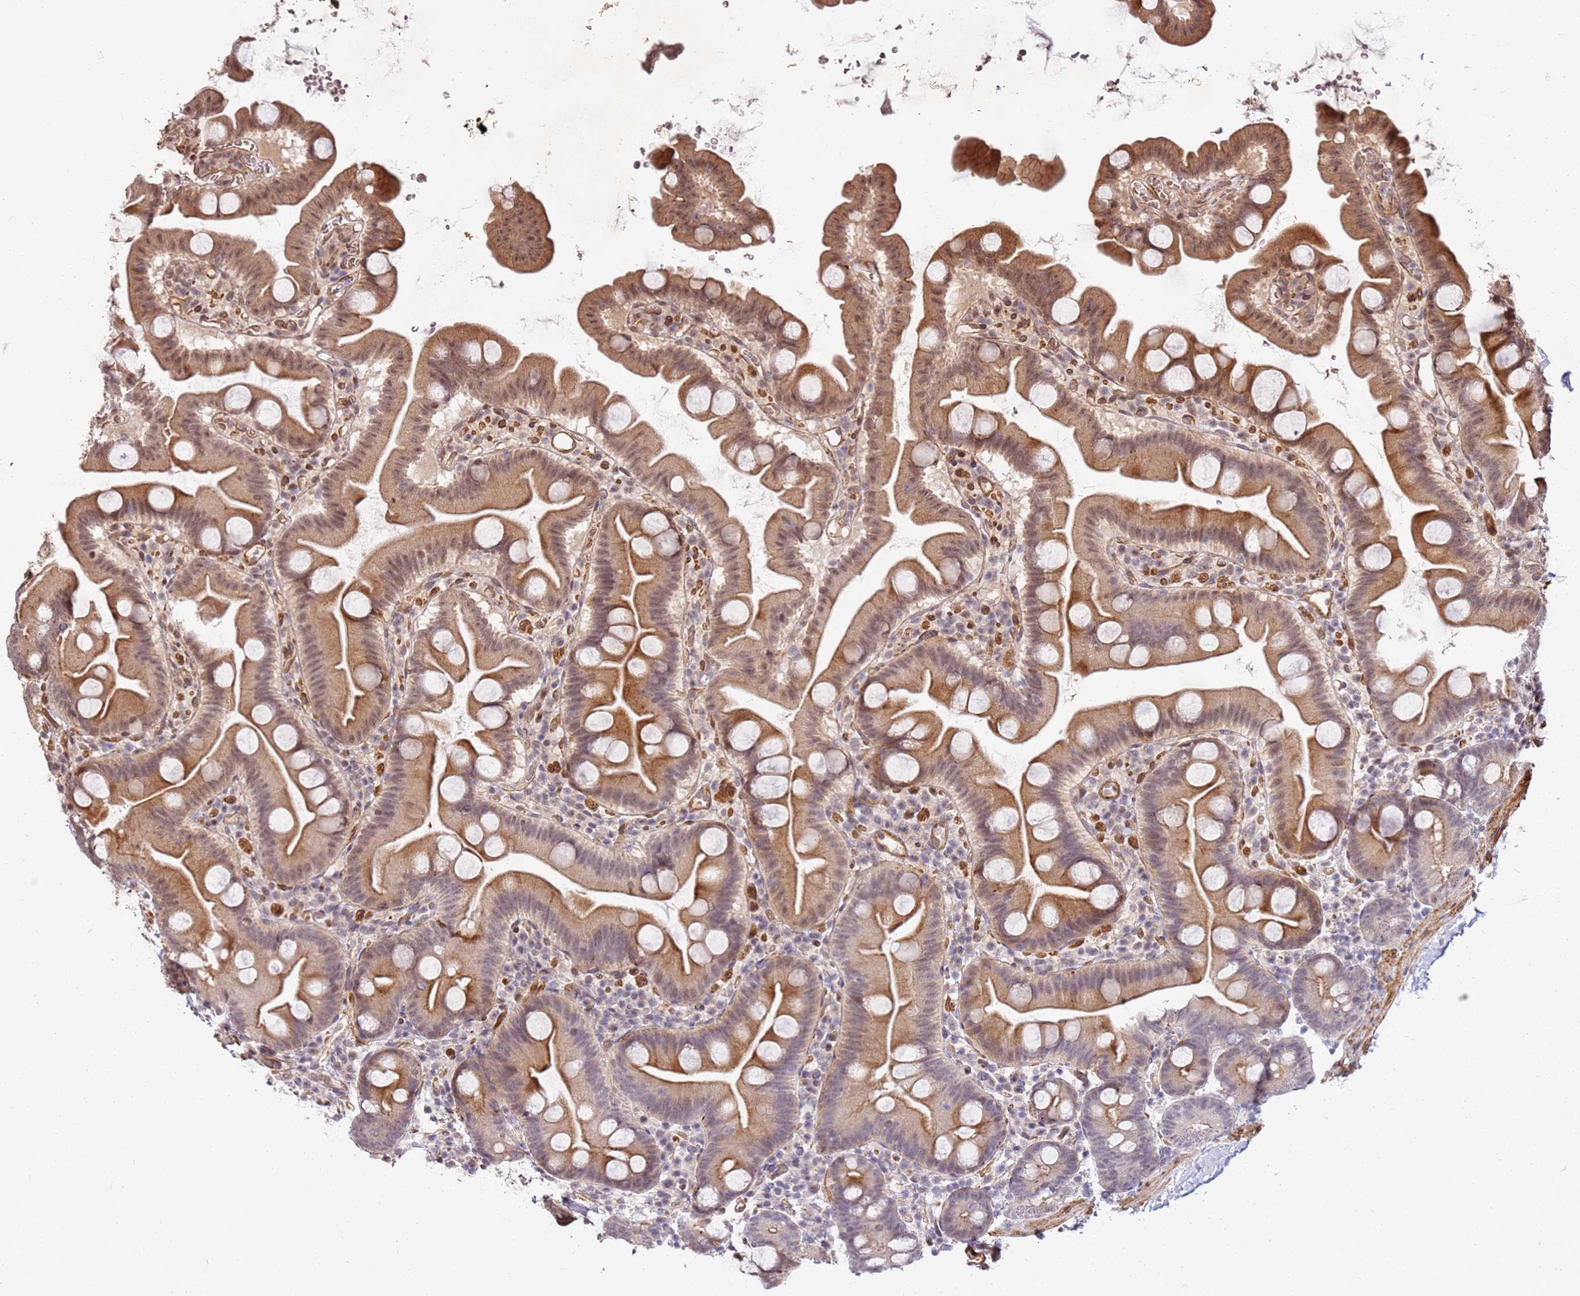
{"staining": {"intensity": "moderate", "quantity": ">75%", "location": "cytoplasmic/membranous,nuclear"}, "tissue": "small intestine", "cell_type": "Glandular cells", "image_type": "normal", "snomed": [{"axis": "morphology", "description": "Normal tissue, NOS"}, {"axis": "topography", "description": "Small intestine"}], "caption": "The histopathology image displays staining of normal small intestine, revealing moderate cytoplasmic/membranous,nuclear protein positivity (brown color) within glandular cells. (Stains: DAB in brown, nuclei in blue, Microscopy: brightfield microscopy at high magnification).", "gene": "ST18", "patient": {"sex": "female", "age": 68}}